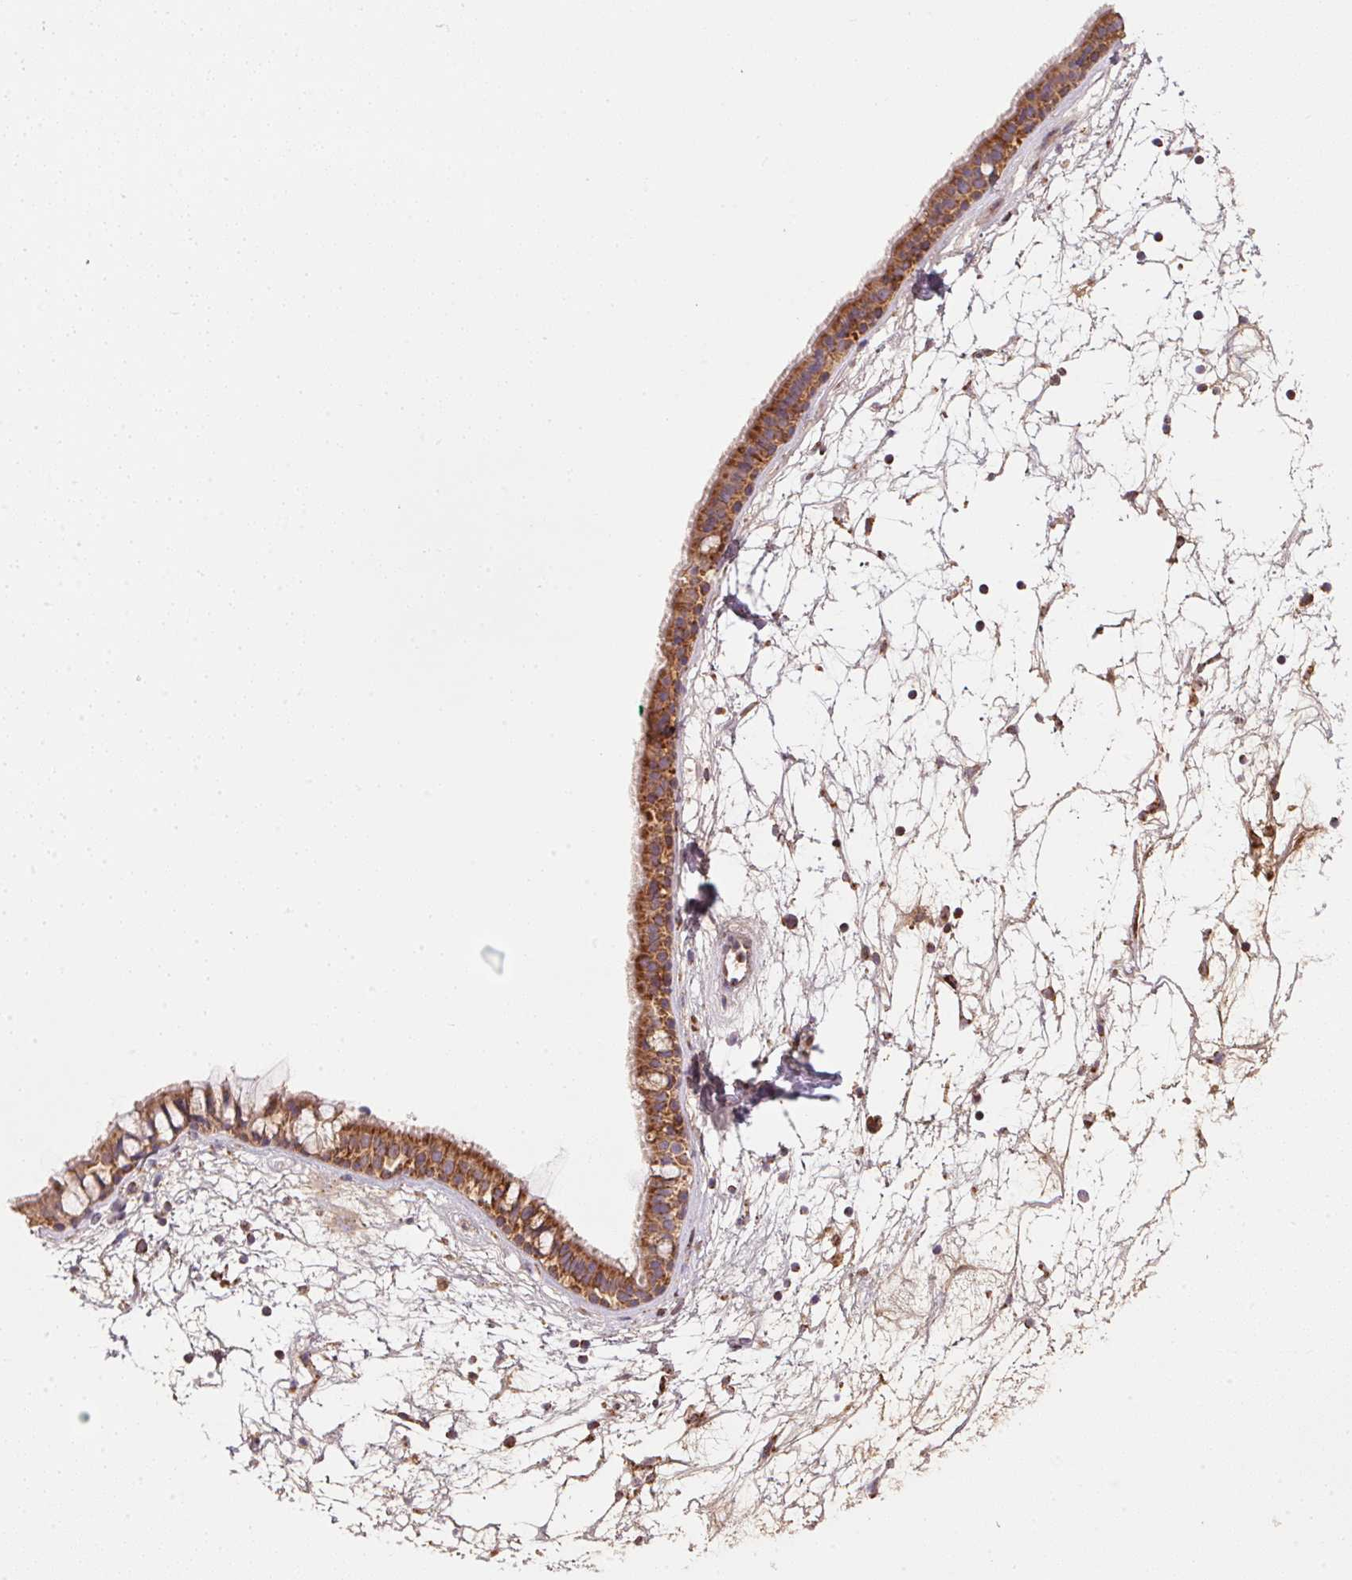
{"staining": {"intensity": "strong", "quantity": ">75%", "location": "cytoplasmic/membranous"}, "tissue": "nasopharynx", "cell_type": "Respiratory epithelial cells", "image_type": "normal", "snomed": [{"axis": "morphology", "description": "Normal tissue, NOS"}, {"axis": "topography", "description": "Nasopharynx"}], "caption": "Respiratory epithelial cells display high levels of strong cytoplasmic/membranous expression in approximately >75% of cells in unremarkable human nasopharynx.", "gene": "NDUFS2", "patient": {"sex": "male", "age": 68}}